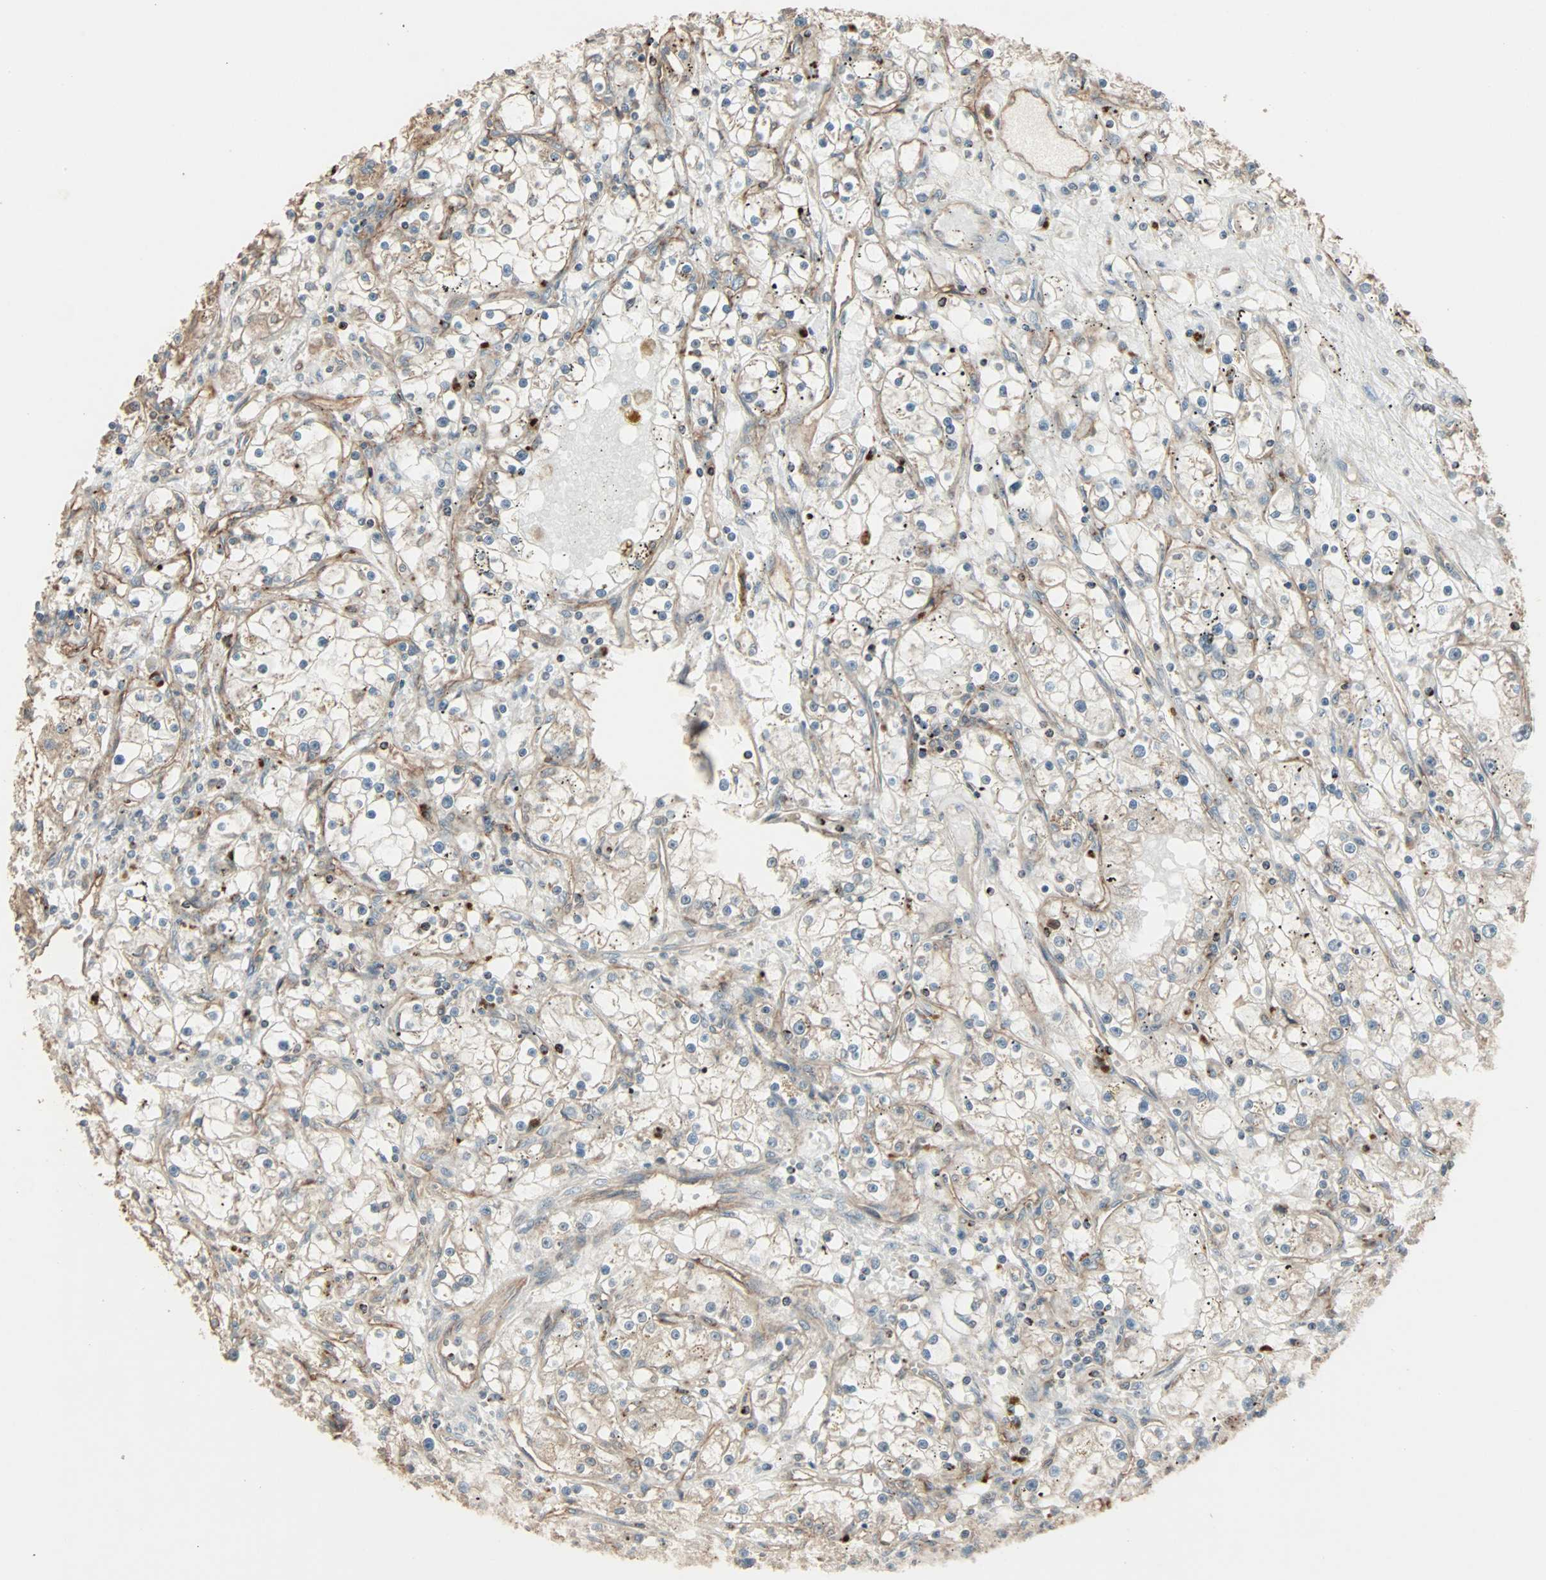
{"staining": {"intensity": "moderate", "quantity": ">75%", "location": "cytoplasmic/membranous"}, "tissue": "renal cancer", "cell_type": "Tumor cells", "image_type": "cancer", "snomed": [{"axis": "morphology", "description": "Adenocarcinoma, NOS"}, {"axis": "topography", "description": "Kidney"}], "caption": "Moderate cytoplasmic/membranous expression for a protein is present in about >75% of tumor cells of renal adenocarcinoma using immunohistochemistry.", "gene": "CALCRL", "patient": {"sex": "male", "age": 56}}